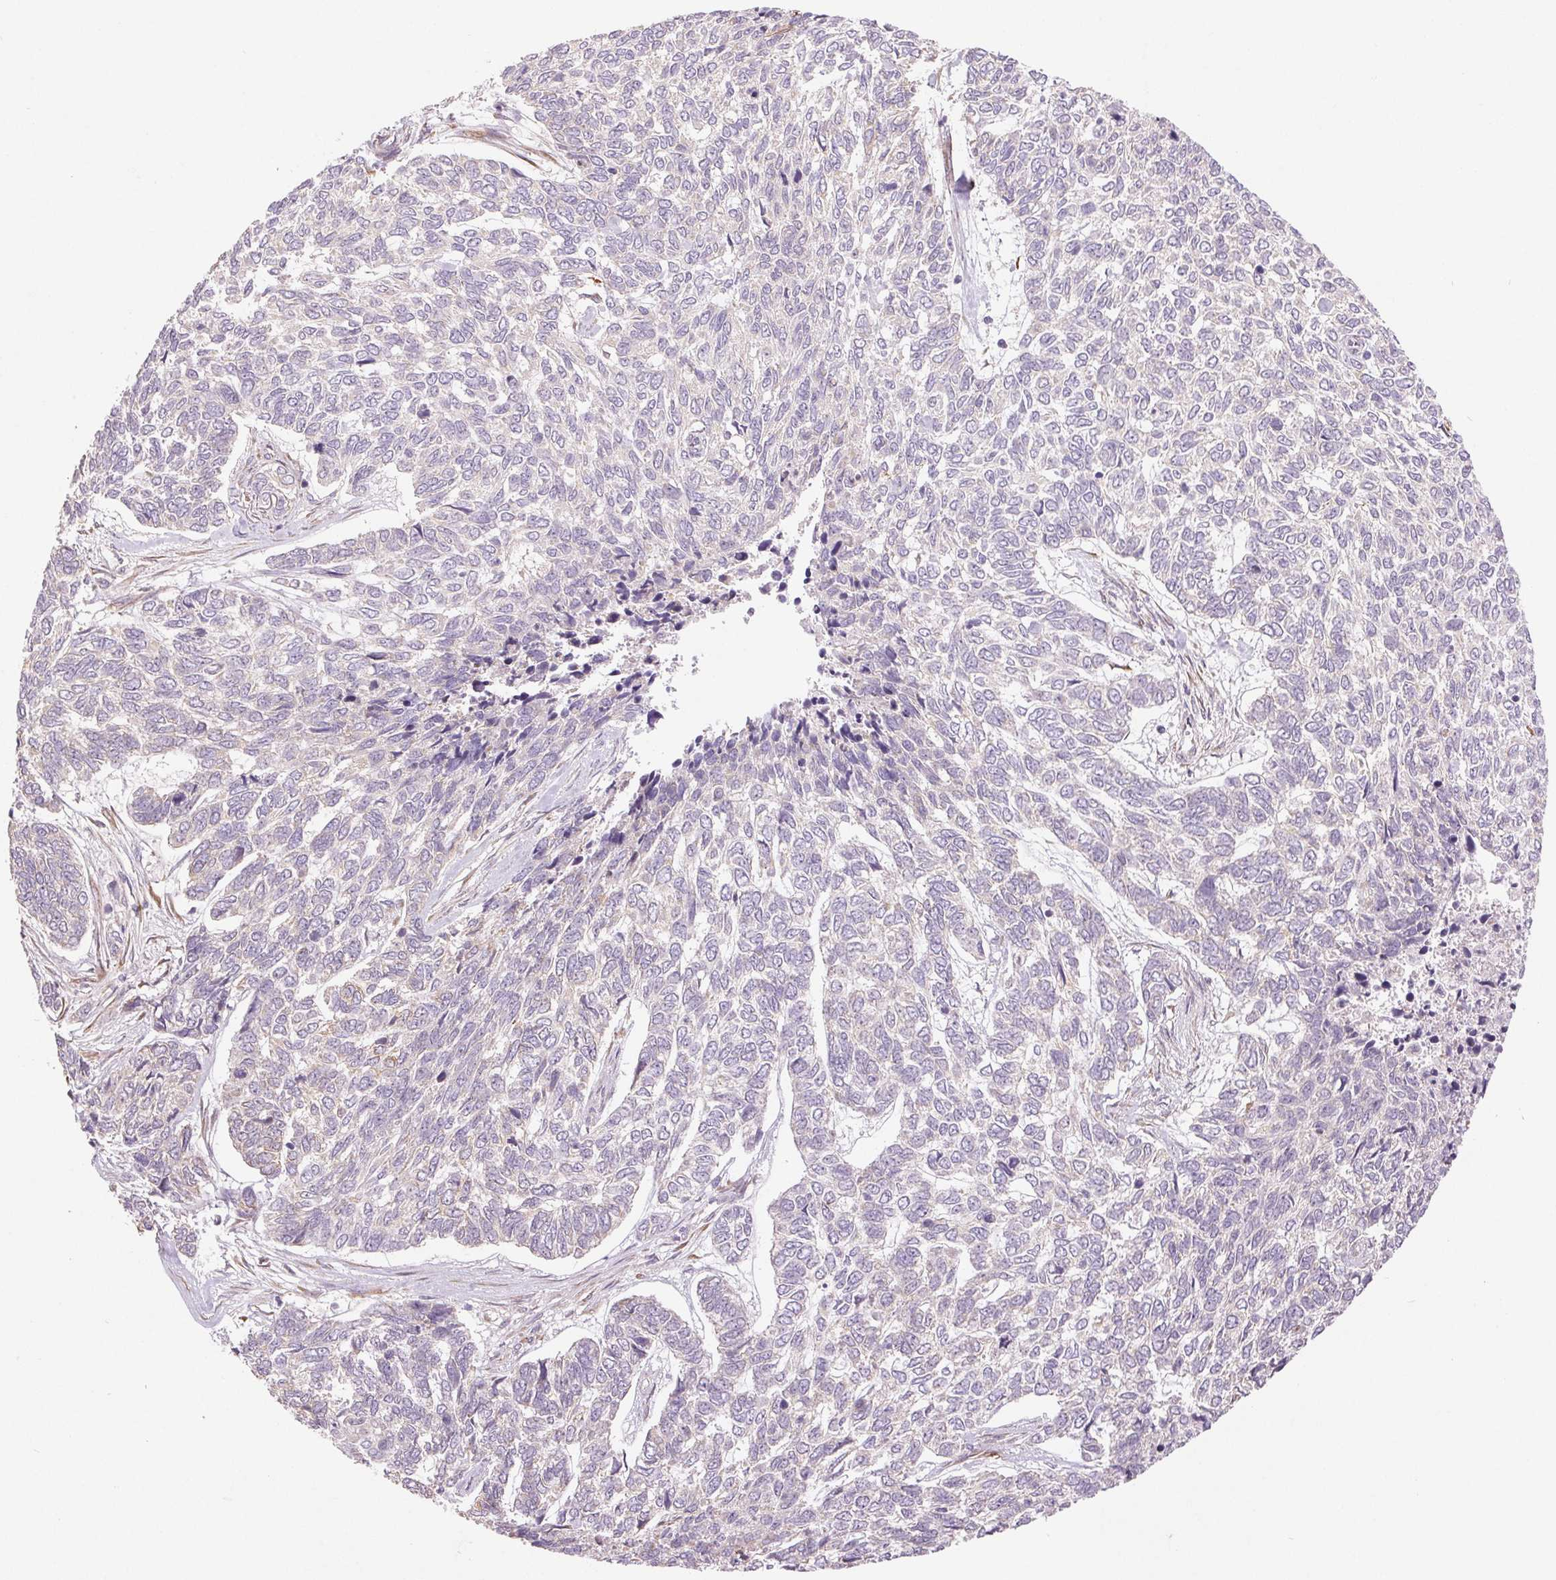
{"staining": {"intensity": "negative", "quantity": "none", "location": "none"}, "tissue": "skin cancer", "cell_type": "Tumor cells", "image_type": "cancer", "snomed": [{"axis": "morphology", "description": "Basal cell carcinoma"}, {"axis": "topography", "description": "Skin"}], "caption": "Tumor cells show no significant protein positivity in skin basal cell carcinoma.", "gene": "METTL17", "patient": {"sex": "female", "age": 65}}